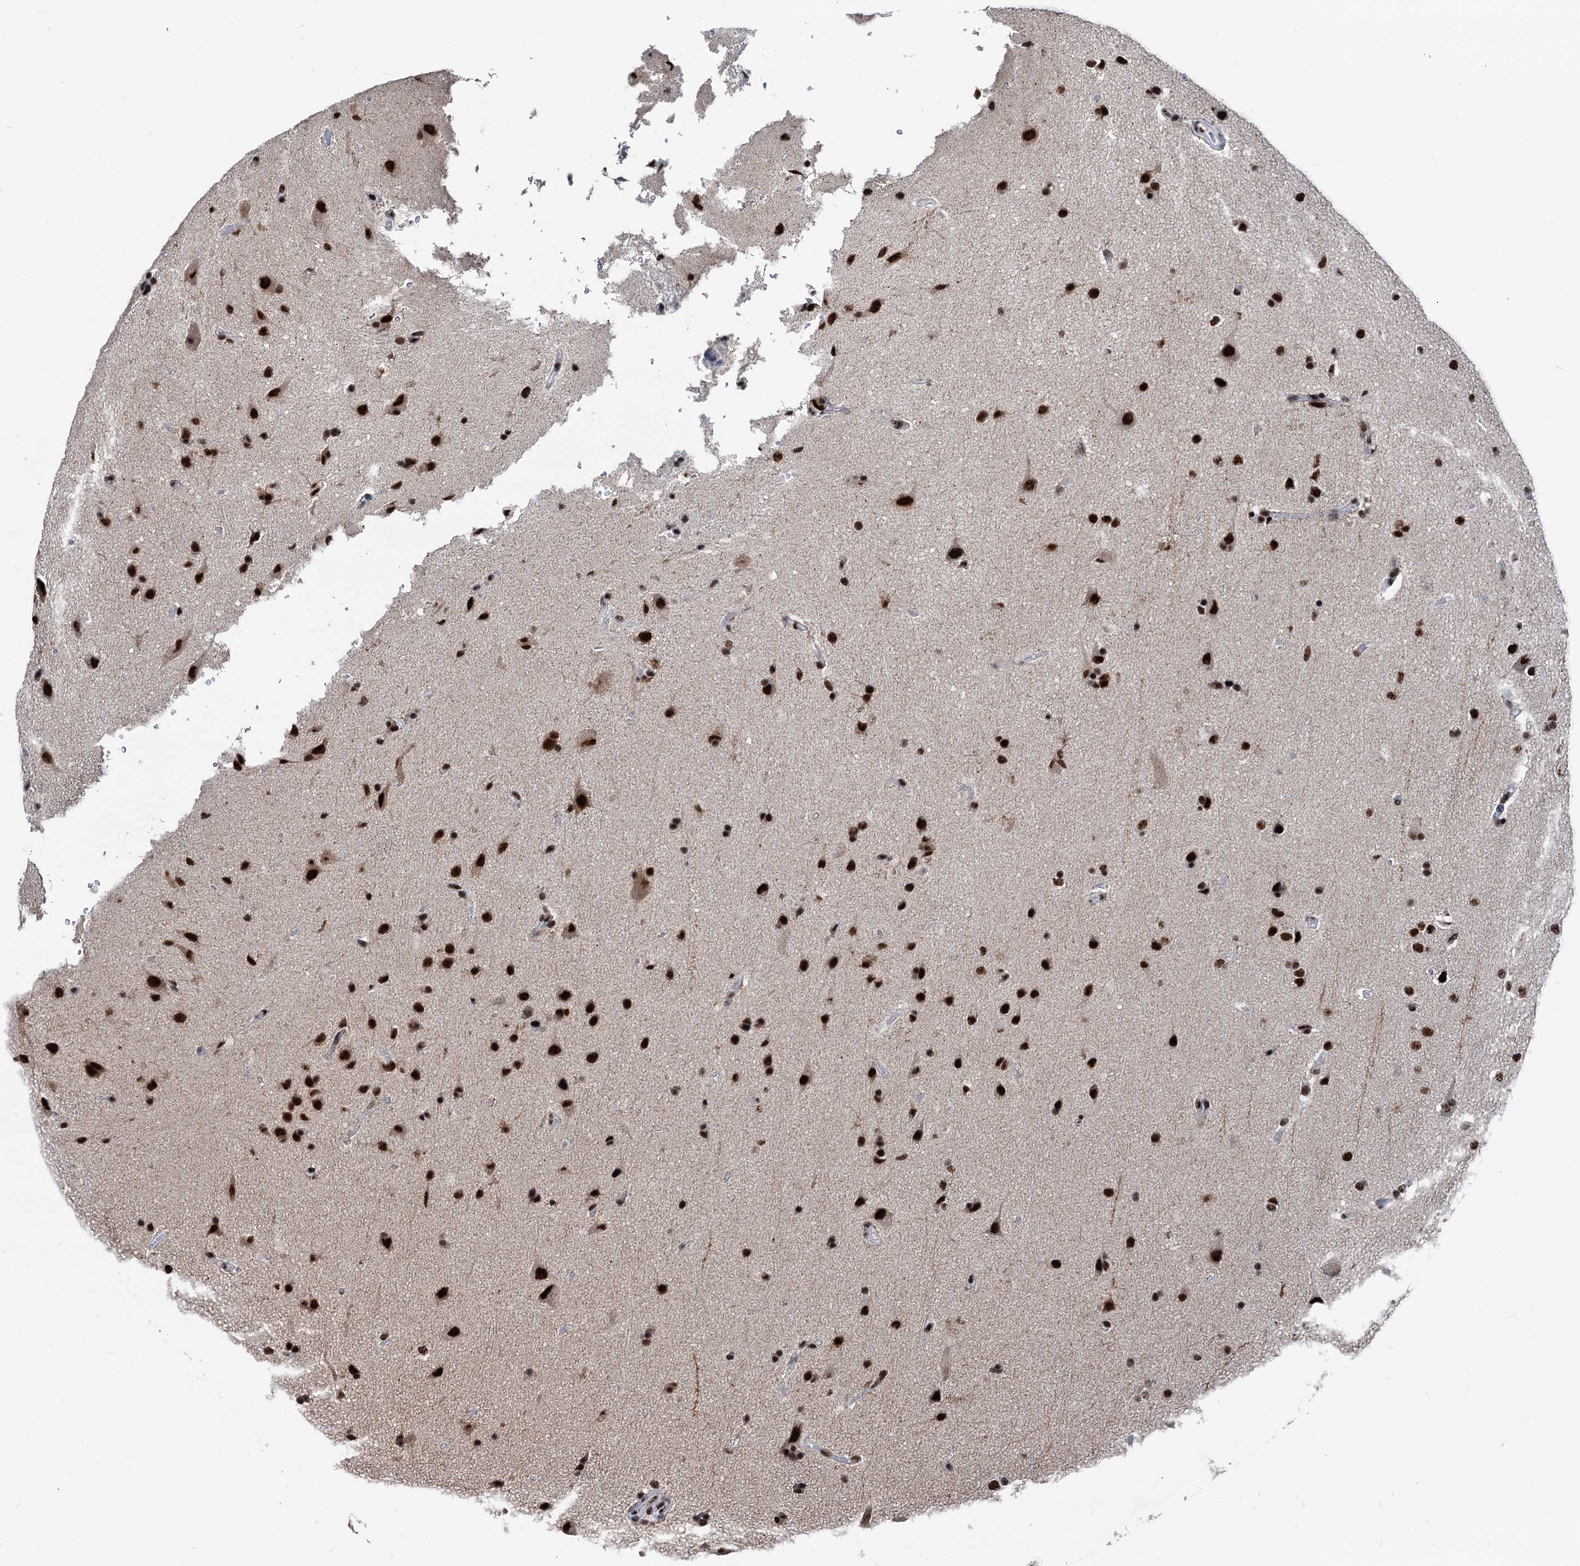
{"staining": {"intensity": "strong", "quantity": ">75%", "location": "nuclear"}, "tissue": "glioma", "cell_type": "Tumor cells", "image_type": "cancer", "snomed": [{"axis": "morphology", "description": "Glioma, malignant, High grade"}, {"axis": "topography", "description": "Brain"}], "caption": "About >75% of tumor cells in human malignant glioma (high-grade) demonstrate strong nuclear protein staining as visualized by brown immunohistochemical staining.", "gene": "DDX23", "patient": {"sex": "male", "age": 72}}